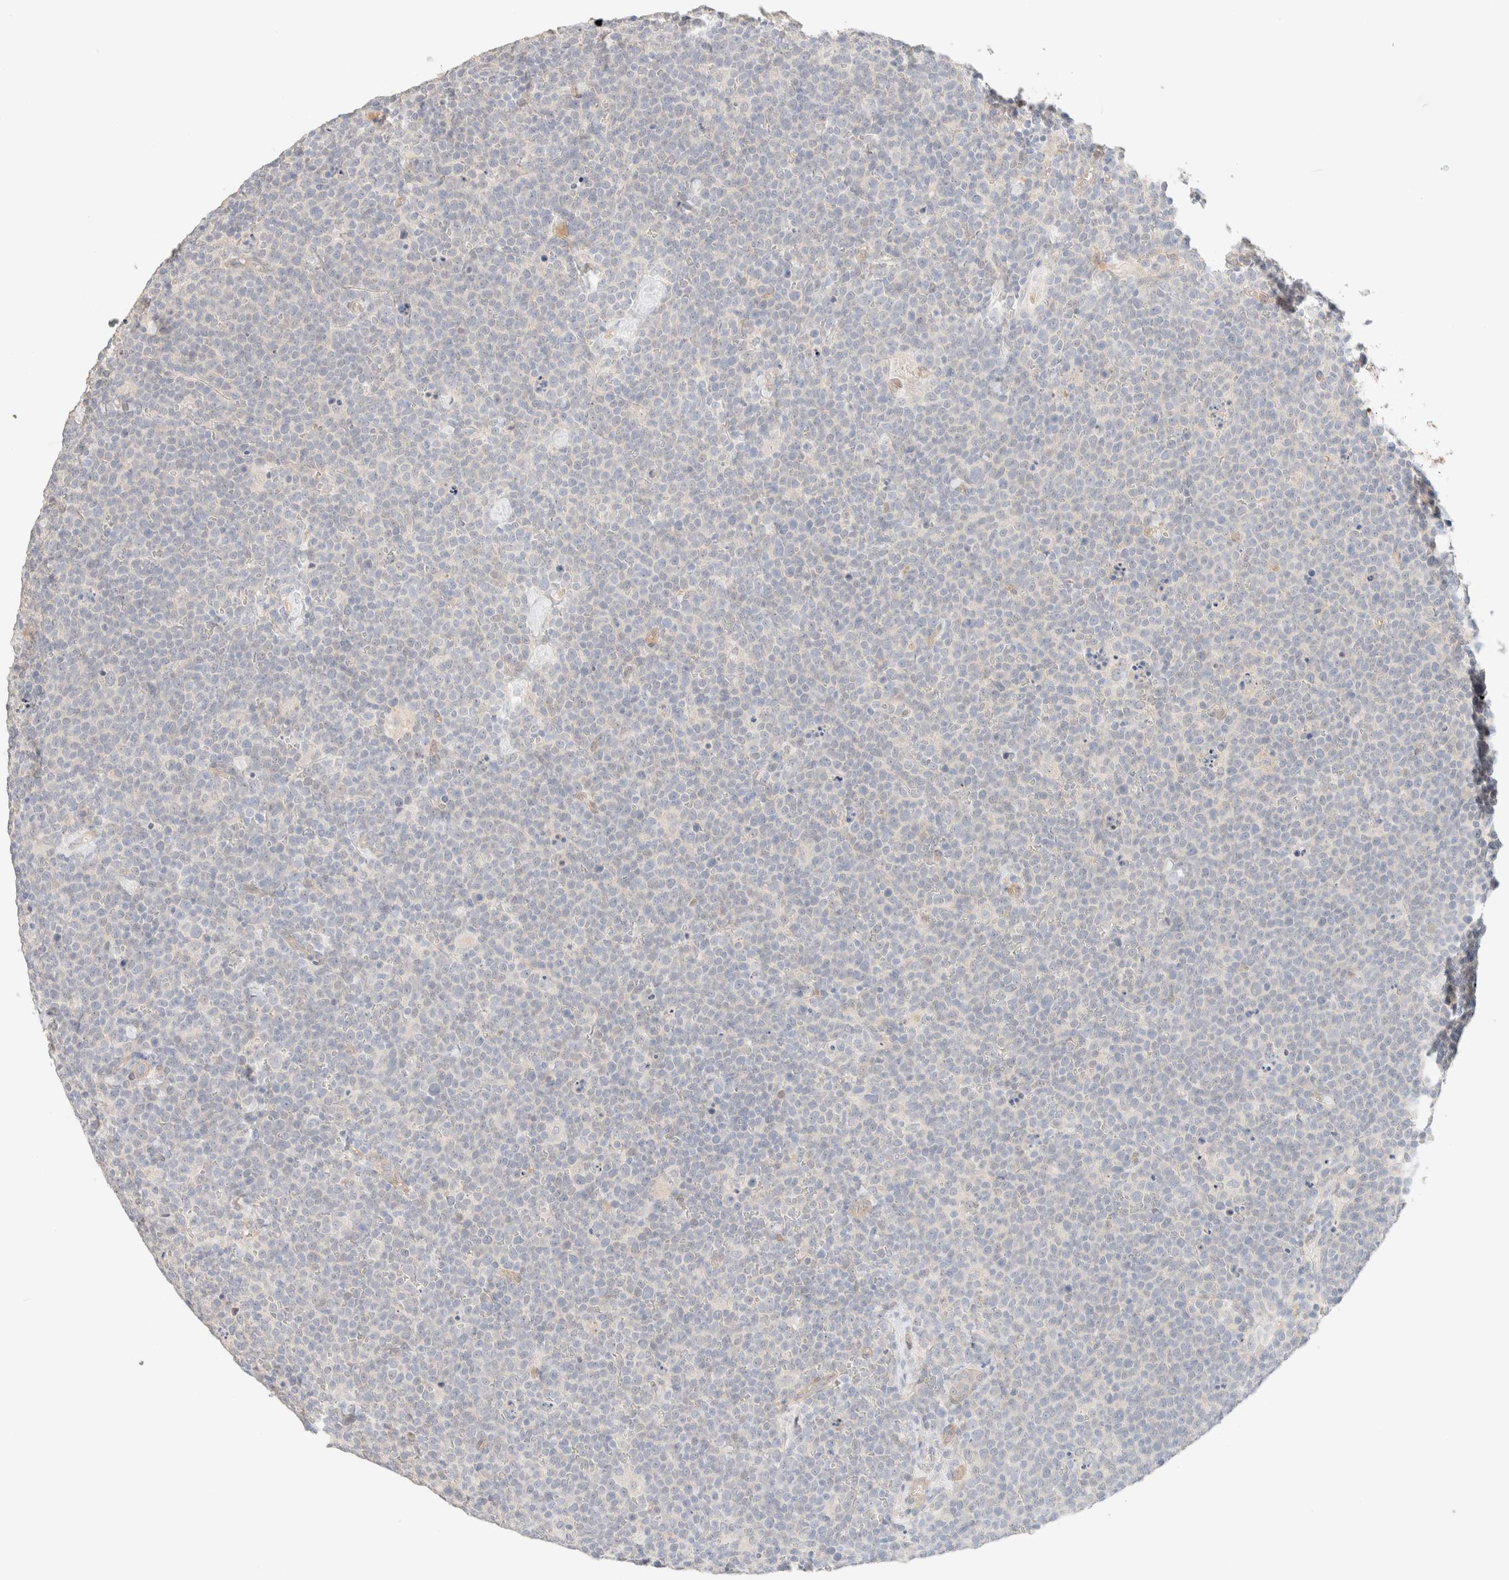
{"staining": {"intensity": "negative", "quantity": "none", "location": "none"}, "tissue": "lymphoma", "cell_type": "Tumor cells", "image_type": "cancer", "snomed": [{"axis": "morphology", "description": "Malignant lymphoma, non-Hodgkin's type, High grade"}, {"axis": "topography", "description": "Lymph node"}], "caption": "High magnification brightfield microscopy of high-grade malignant lymphoma, non-Hodgkin's type stained with DAB (brown) and counterstained with hematoxylin (blue): tumor cells show no significant positivity. Brightfield microscopy of immunohistochemistry stained with DAB (brown) and hematoxylin (blue), captured at high magnification.", "gene": "CSNK1E", "patient": {"sex": "male", "age": 61}}